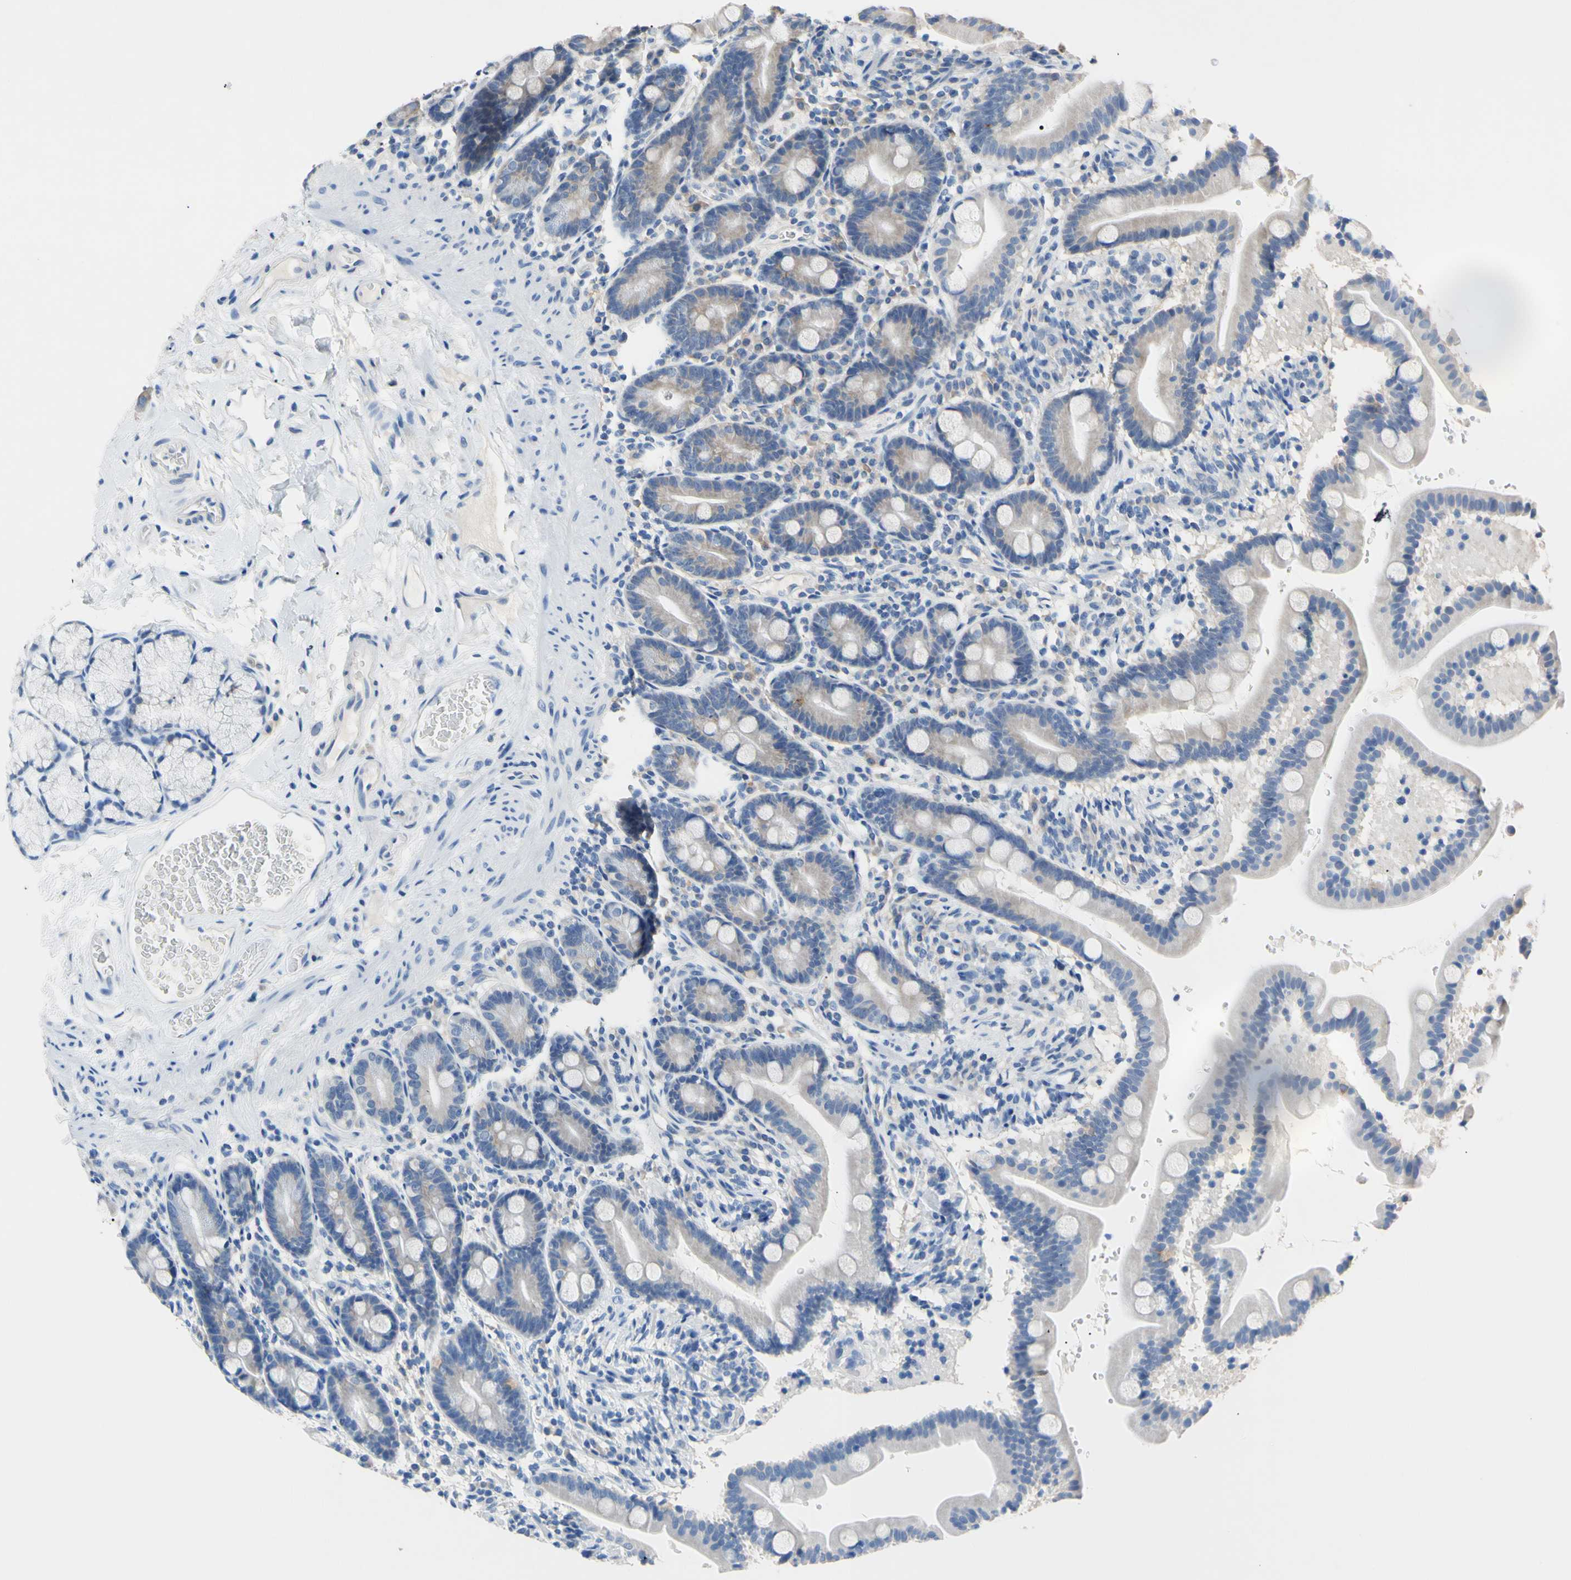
{"staining": {"intensity": "weak", "quantity": "25%-75%", "location": "cytoplasmic/membranous"}, "tissue": "duodenum", "cell_type": "Glandular cells", "image_type": "normal", "snomed": [{"axis": "morphology", "description": "Normal tissue, NOS"}, {"axis": "topography", "description": "Duodenum"}], "caption": "Duodenum stained for a protein (brown) reveals weak cytoplasmic/membranous positive expression in about 25%-75% of glandular cells.", "gene": "PNKD", "patient": {"sex": "male", "age": 54}}